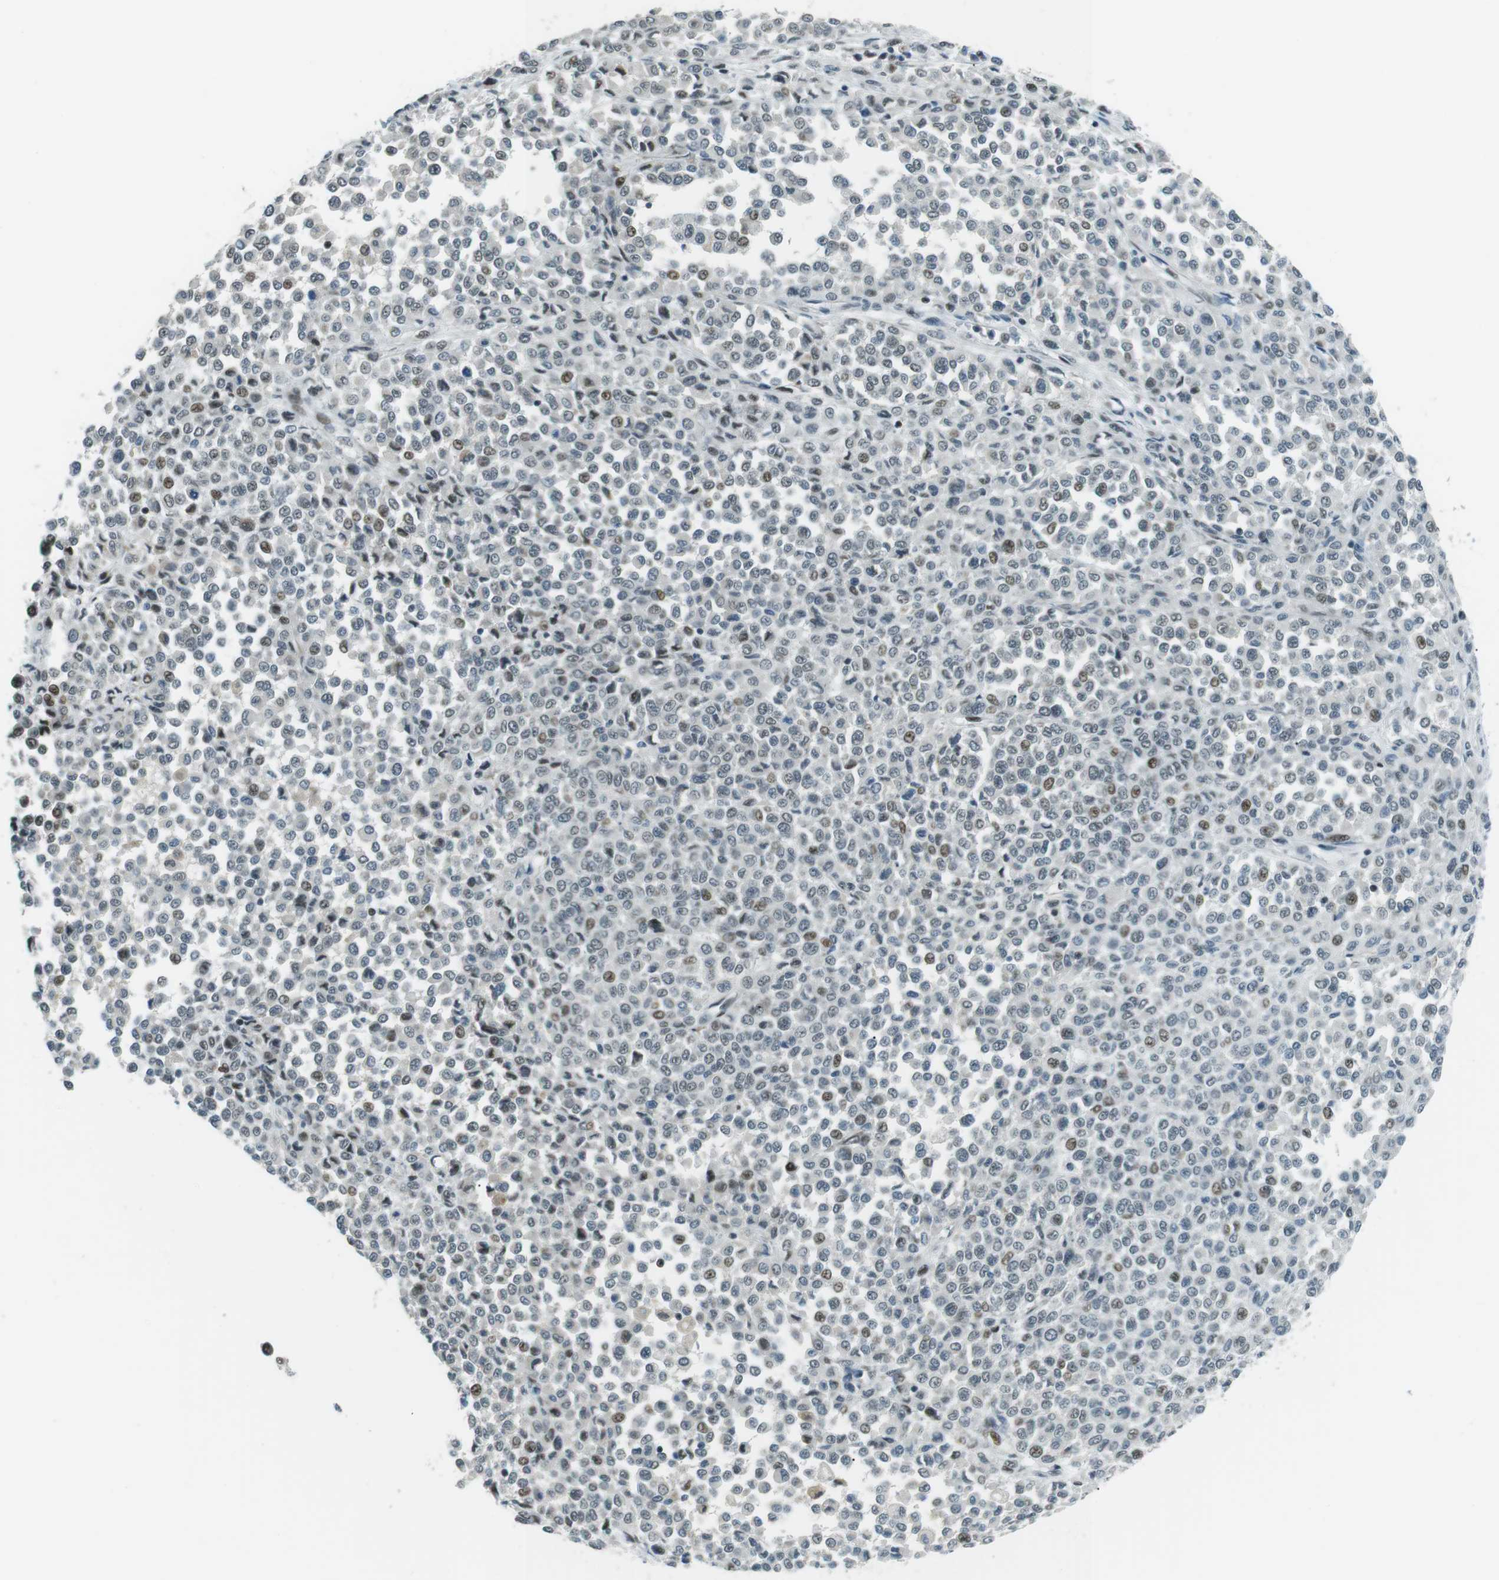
{"staining": {"intensity": "moderate", "quantity": "<25%", "location": "nuclear"}, "tissue": "melanoma", "cell_type": "Tumor cells", "image_type": "cancer", "snomed": [{"axis": "morphology", "description": "Malignant melanoma, Metastatic site"}, {"axis": "topography", "description": "Pancreas"}], "caption": "The micrograph exhibits a brown stain indicating the presence of a protein in the nuclear of tumor cells in malignant melanoma (metastatic site).", "gene": "PJA1", "patient": {"sex": "female", "age": 30}}